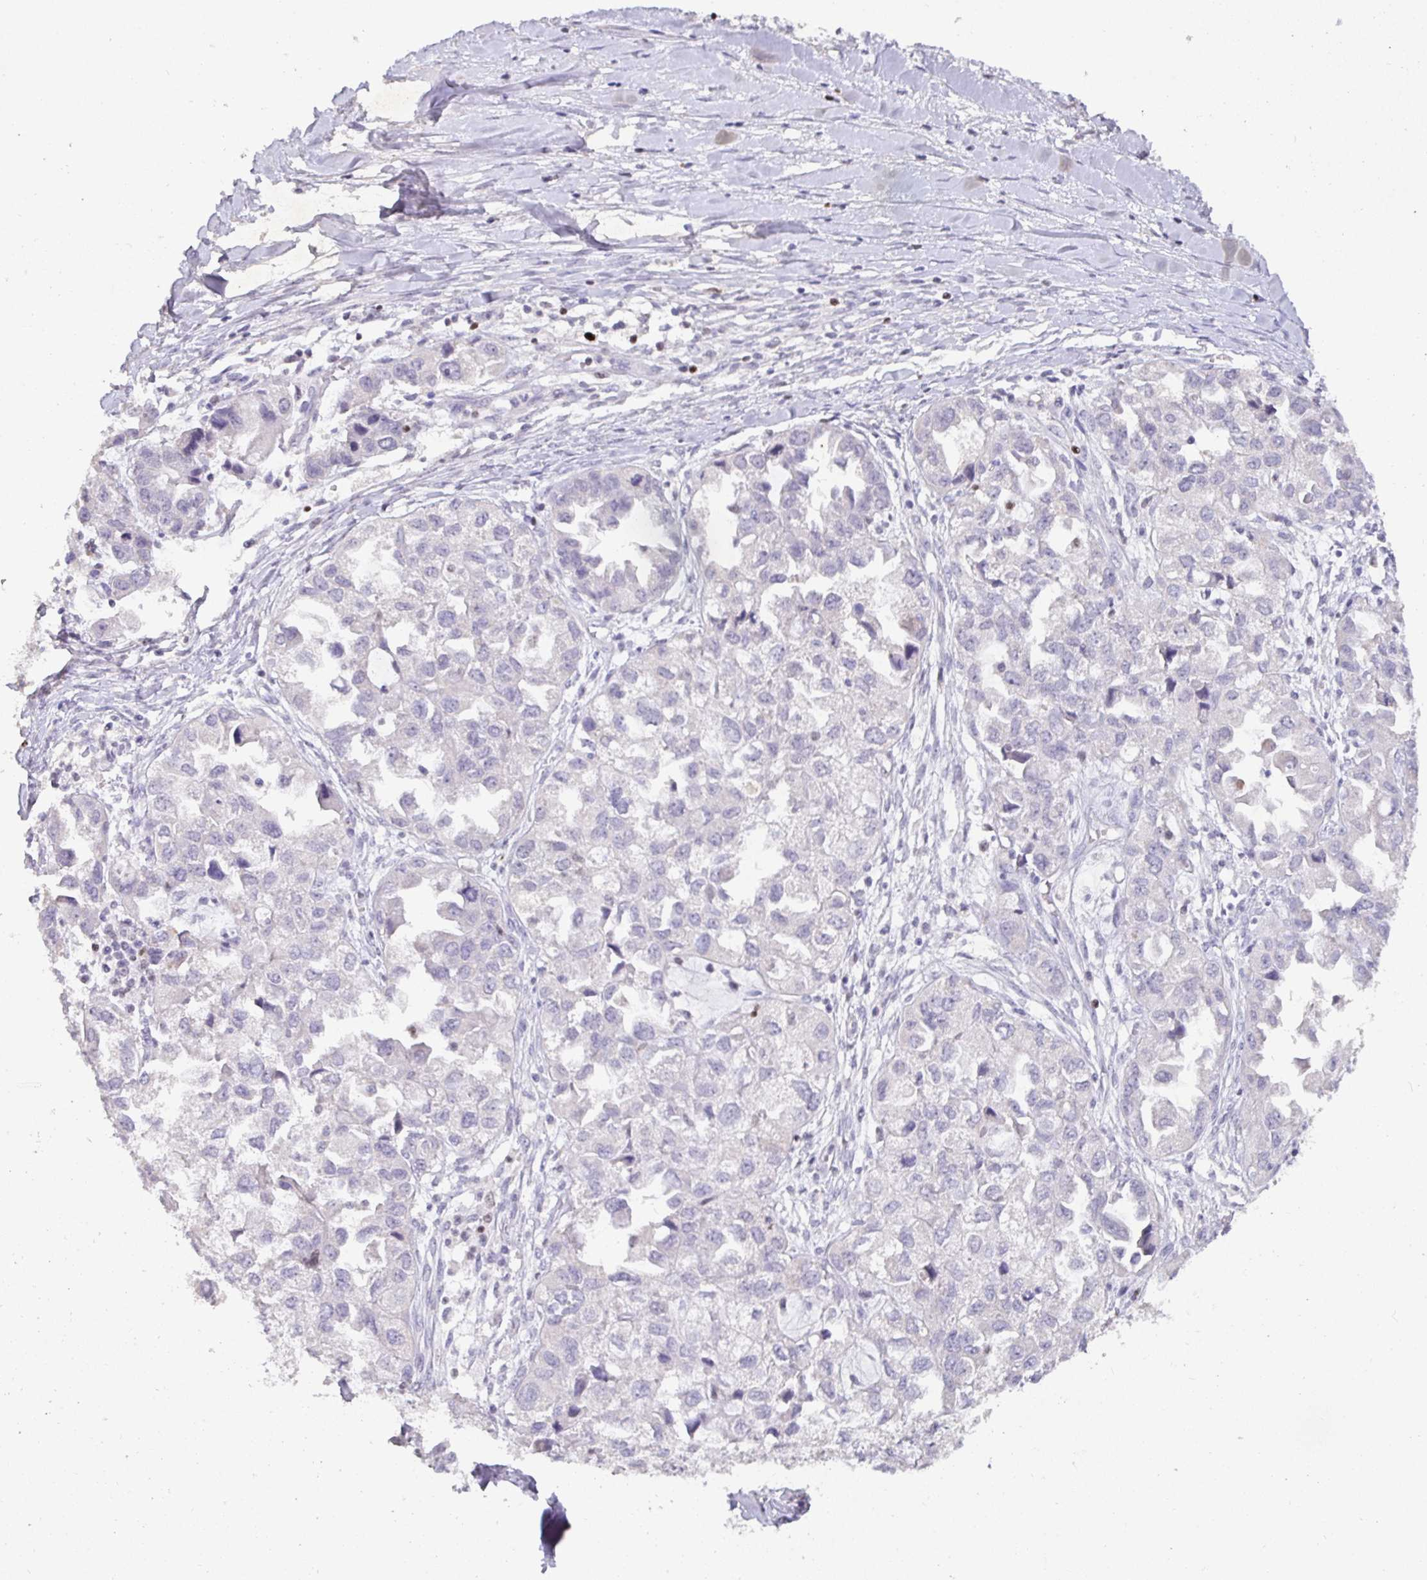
{"staining": {"intensity": "negative", "quantity": "none", "location": "none"}, "tissue": "ovarian cancer", "cell_type": "Tumor cells", "image_type": "cancer", "snomed": [{"axis": "morphology", "description": "Cystadenocarcinoma, serous, NOS"}, {"axis": "topography", "description": "Ovary"}], "caption": "High magnification brightfield microscopy of ovarian serous cystadenocarcinoma stained with DAB (brown) and counterstained with hematoxylin (blue): tumor cells show no significant expression.", "gene": "SATB1", "patient": {"sex": "female", "age": 84}}